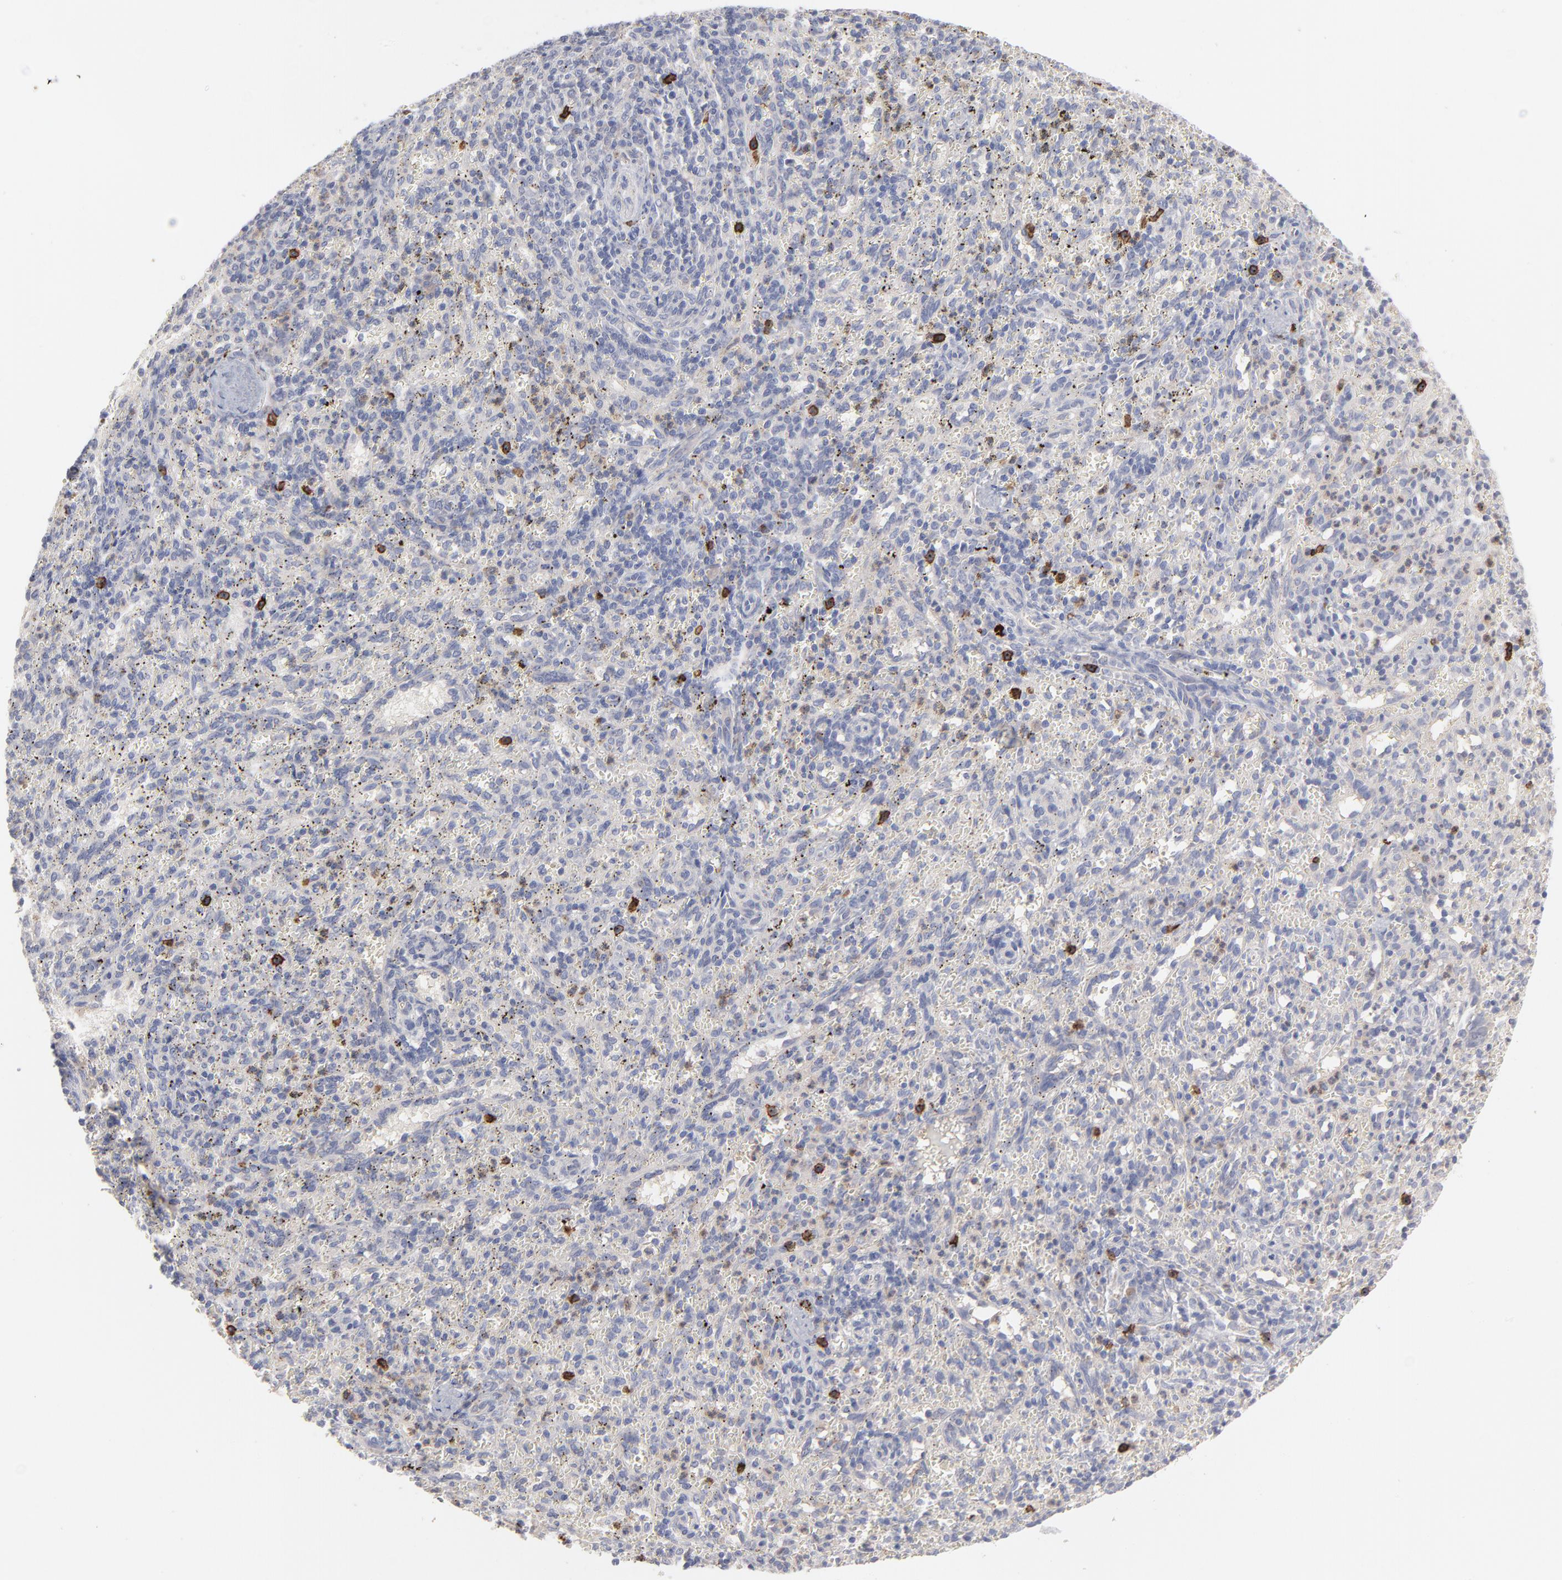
{"staining": {"intensity": "strong", "quantity": "<25%", "location": "cytoplasmic/membranous"}, "tissue": "spleen", "cell_type": "Cells in red pulp", "image_type": "normal", "snomed": [{"axis": "morphology", "description": "Normal tissue, NOS"}, {"axis": "topography", "description": "Spleen"}], "caption": "Spleen stained for a protein reveals strong cytoplasmic/membranous positivity in cells in red pulp. The staining is performed using DAB brown chromogen to label protein expression. The nuclei are counter-stained blue using hematoxylin.", "gene": "CCR3", "patient": {"sex": "female", "age": 10}}